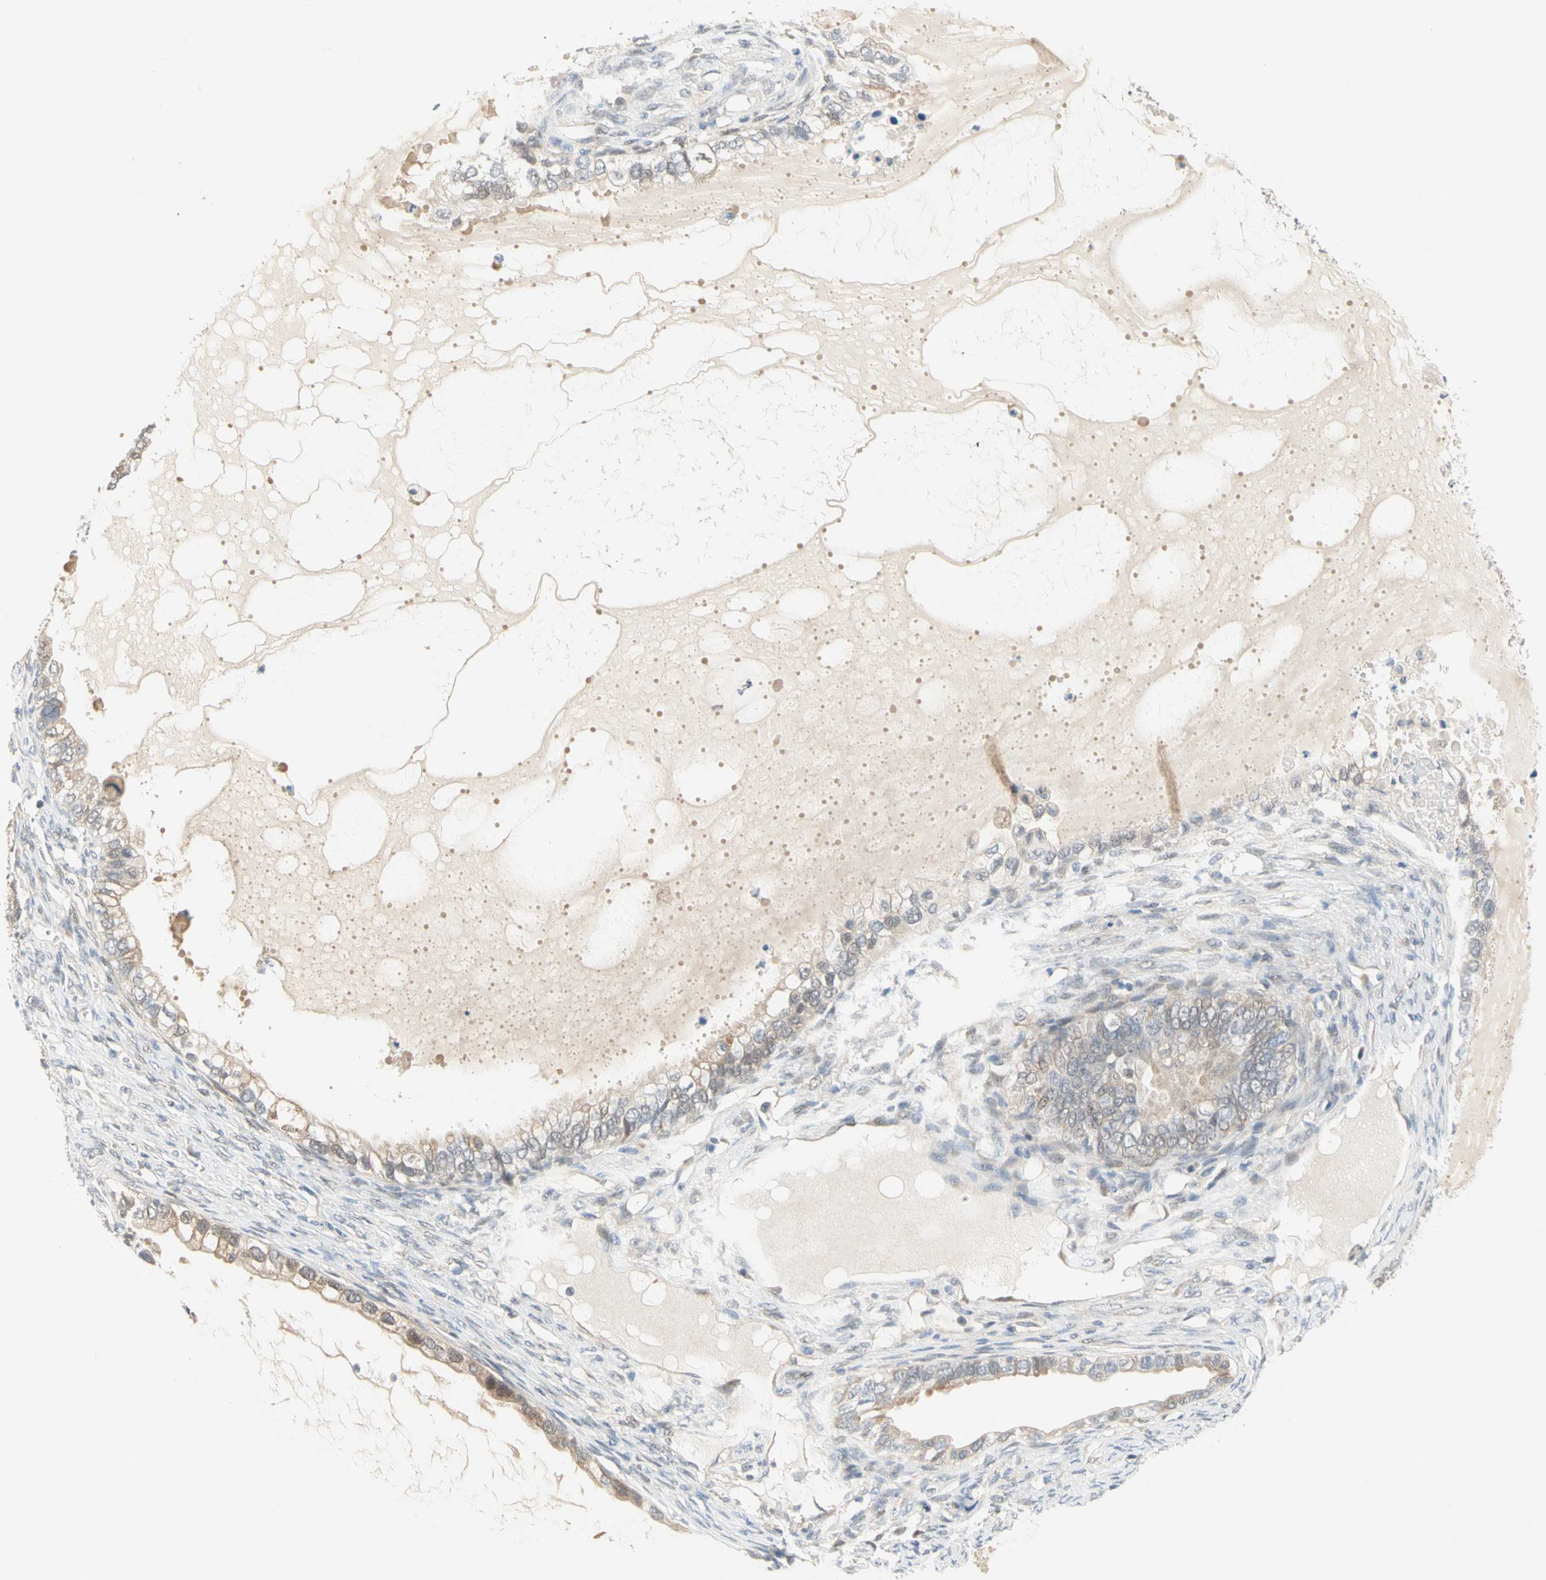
{"staining": {"intensity": "weak", "quantity": ">75%", "location": "cytoplasmic/membranous"}, "tissue": "ovarian cancer", "cell_type": "Tumor cells", "image_type": "cancer", "snomed": [{"axis": "morphology", "description": "Cystadenocarcinoma, mucinous, NOS"}, {"axis": "topography", "description": "Ovary"}], "caption": "A brown stain shows weak cytoplasmic/membranous expression of a protein in human ovarian cancer (mucinous cystadenocarcinoma) tumor cells.", "gene": "MPI", "patient": {"sex": "female", "age": 80}}